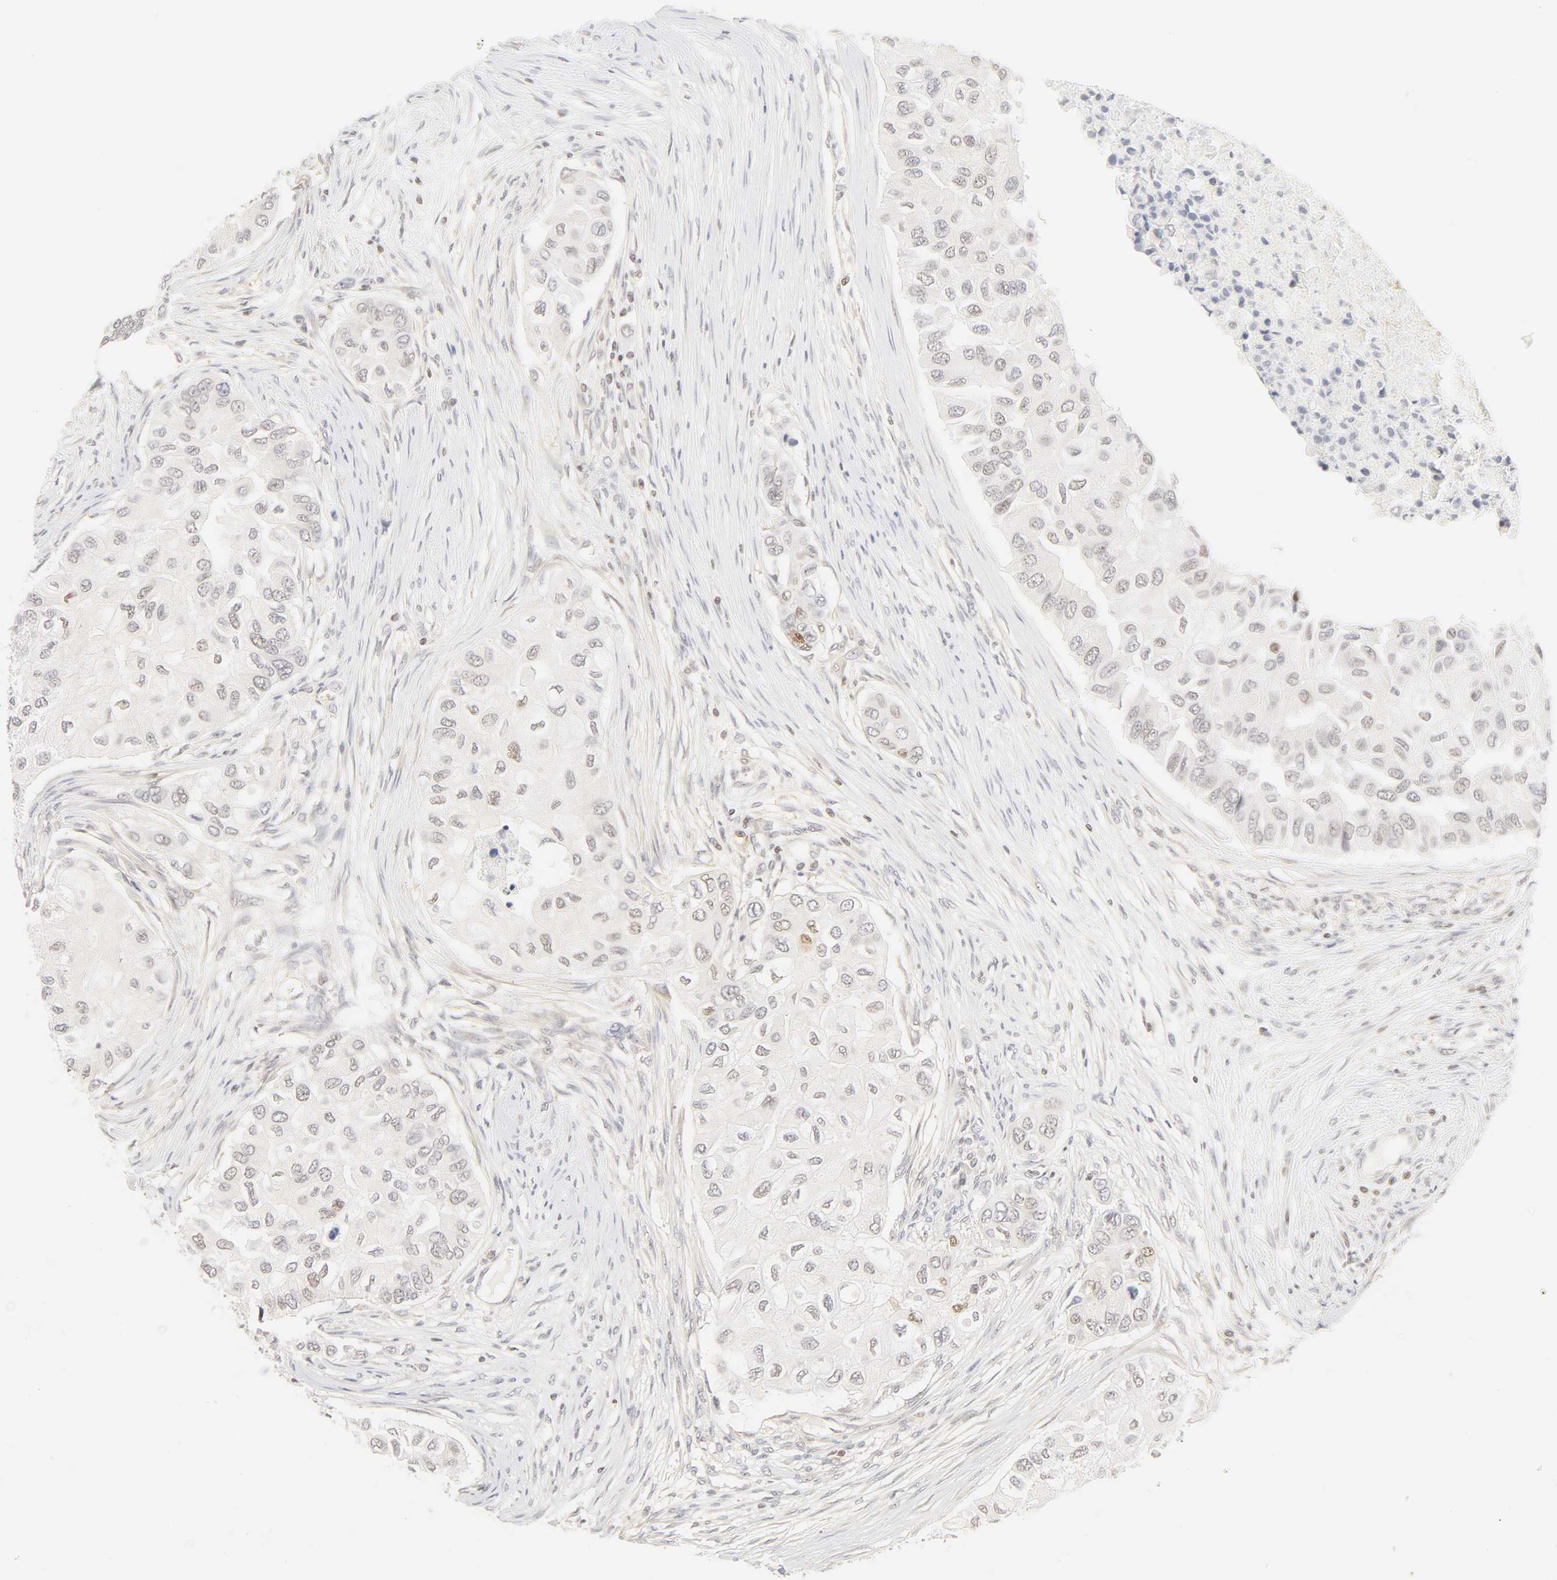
{"staining": {"intensity": "negative", "quantity": "none", "location": "none"}, "tissue": "breast cancer", "cell_type": "Tumor cells", "image_type": "cancer", "snomed": [{"axis": "morphology", "description": "Normal tissue, NOS"}, {"axis": "morphology", "description": "Duct carcinoma"}, {"axis": "topography", "description": "Breast"}], "caption": "The IHC photomicrograph has no significant expression in tumor cells of breast cancer (infiltrating ductal carcinoma) tissue.", "gene": "KIF2A", "patient": {"sex": "female", "age": 49}}